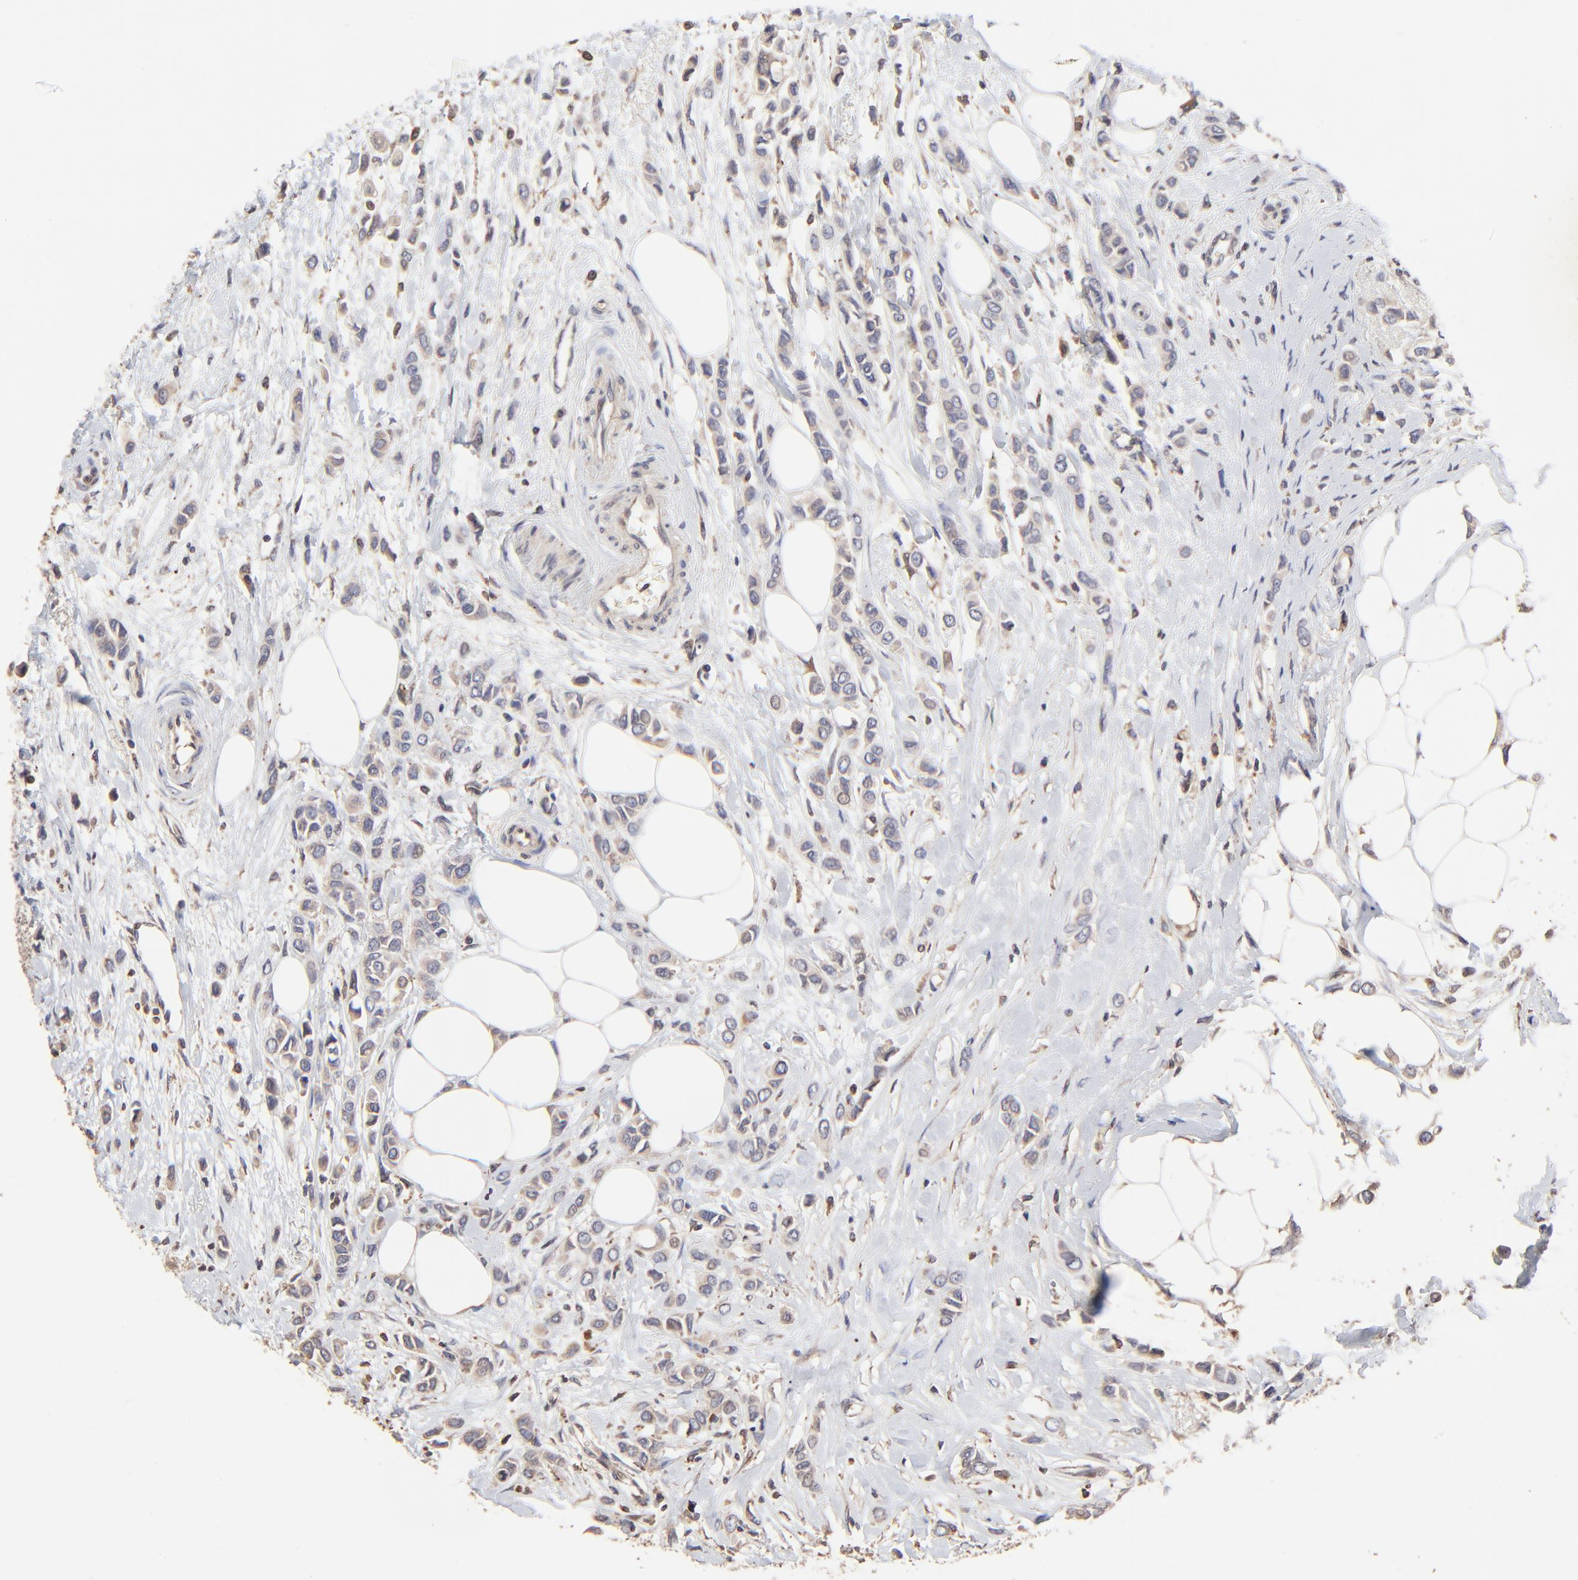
{"staining": {"intensity": "weak", "quantity": "25%-75%", "location": "cytoplasmic/membranous"}, "tissue": "breast cancer", "cell_type": "Tumor cells", "image_type": "cancer", "snomed": [{"axis": "morphology", "description": "Lobular carcinoma"}, {"axis": "topography", "description": "Breast"}], "caption": "Breast cancer tissue demonstrates weak cytoplasmic/membranous expression in about 25%-75% of tumor cells", "gene": "ELP2", "patient": {"sex": "female", "age": 51}}